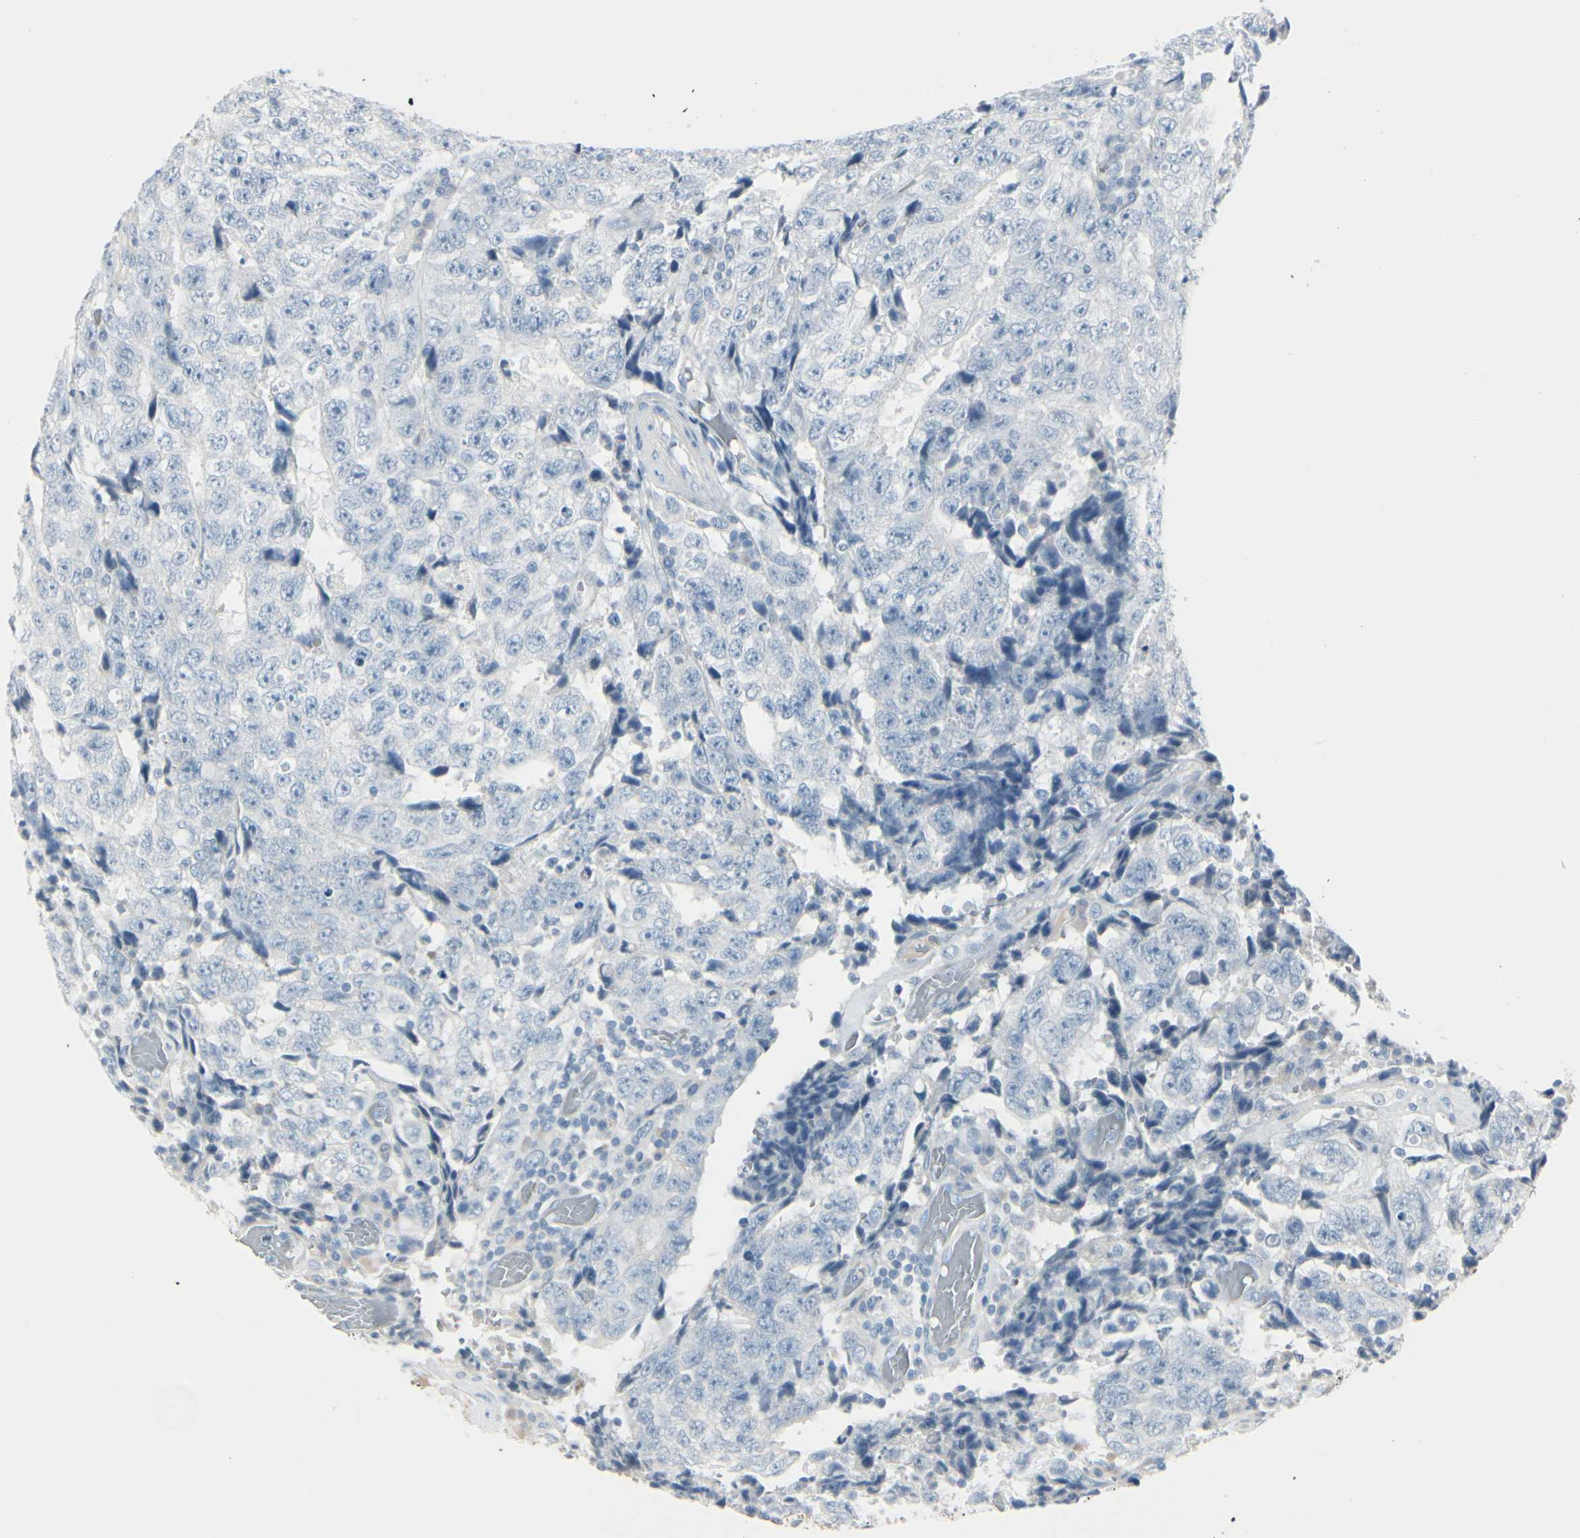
{"staining": {"intensity": "negative", "quantity": "none", "location": "none"}, "tissue": "testis cancer", "cell_type": "Tumor cells", "image_type": "cancer", "snomed": [{"axis": "morphology", "description": "Necrosis, NOS"}, {"axis": "morphology", "description": "Carcinoma, Embryonal, NOS"}, {"axis": "topography", "description": "Testis"}], "caption": "Immunohistochemistry (IHC) histopathology image of testis cancer (embryonal carcinoma) stained for a protein (brown), which demonstrates no staining in tumor cells.", "gene": "CDHR5", "patient": {"sex": "male", "age": 19}}